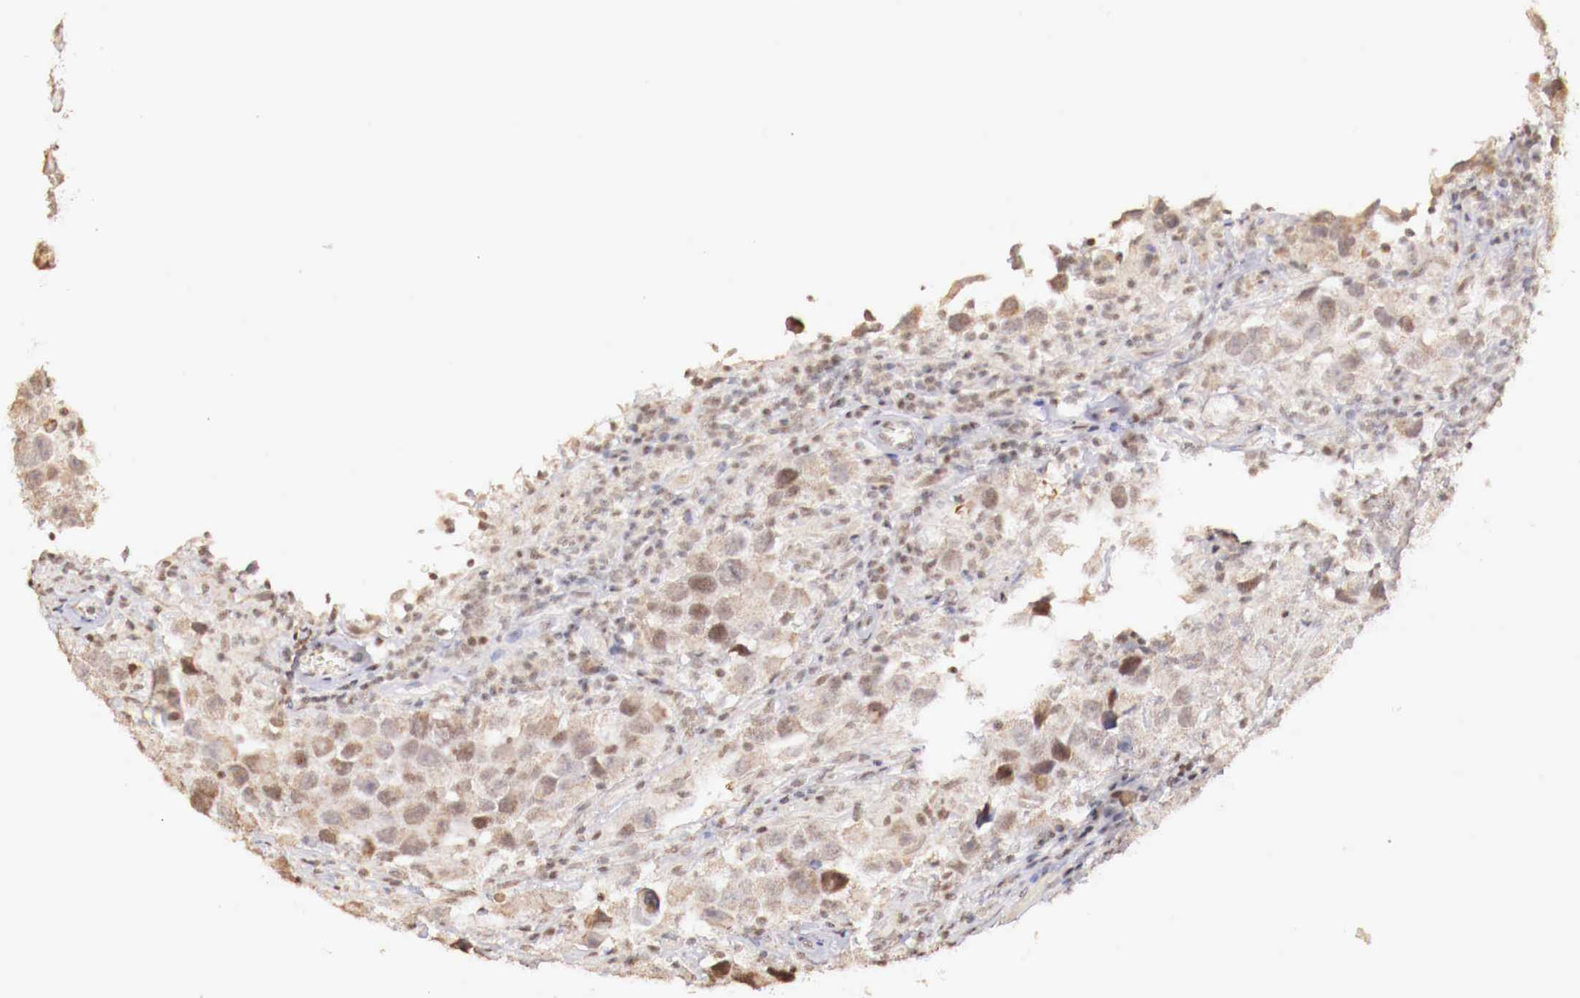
{"staining": {"intensity": "weak", "quantity": "<25%", "location": "nuclear"}, "tissue": "testis cancer", "cell_type": "Tumor cells", "image_type": "cancer", "snomed": [{"axis": "morphology", "description": "Carcinoma, Embryonal, NOS"}, {"axis": "topography", "description": "Testis"}], "caption": "This is an immunohistochemistry (IHC) image of human testis cancer. There is no staining in tumor cells.", "gene": "SP1", "patient": {"sex": "male", "age": 21}}